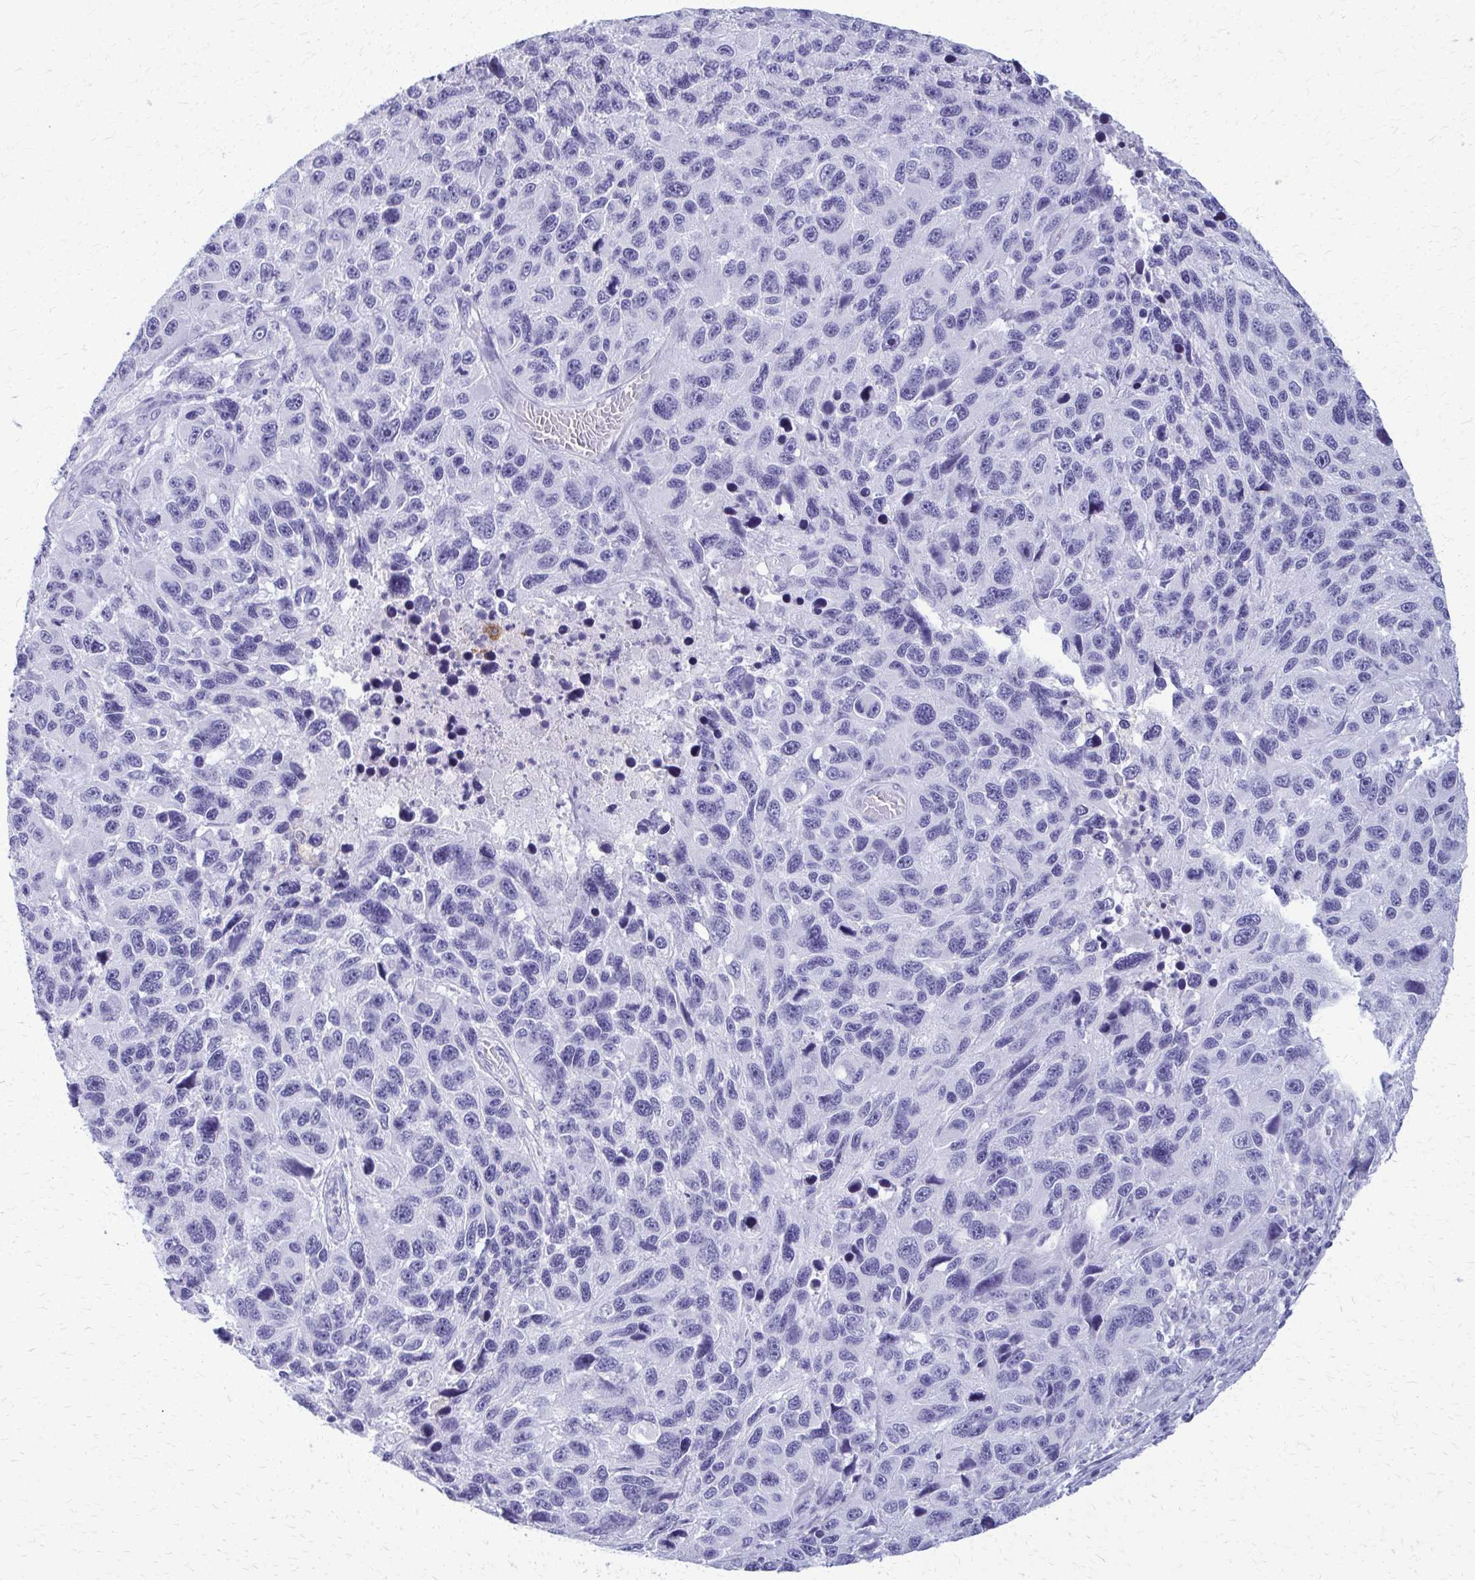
{"staining": {"intensity": "negative", "quantity": "none", "location": "none"}, "tissue": "melanoma", "cell_type": "Tumor cells", "image_type": "cancer", "snomed": [{"axis": "morphology", "description": "Malignant melanoma, NOS"}, {"axis": "topography", "description": "Skin"}], "caption": "IHC of human malignant melanoma demonstrates no staining in tumor cells.", "gene": "ACSM2B", "patient": {"sex": "male", "age": 53}}